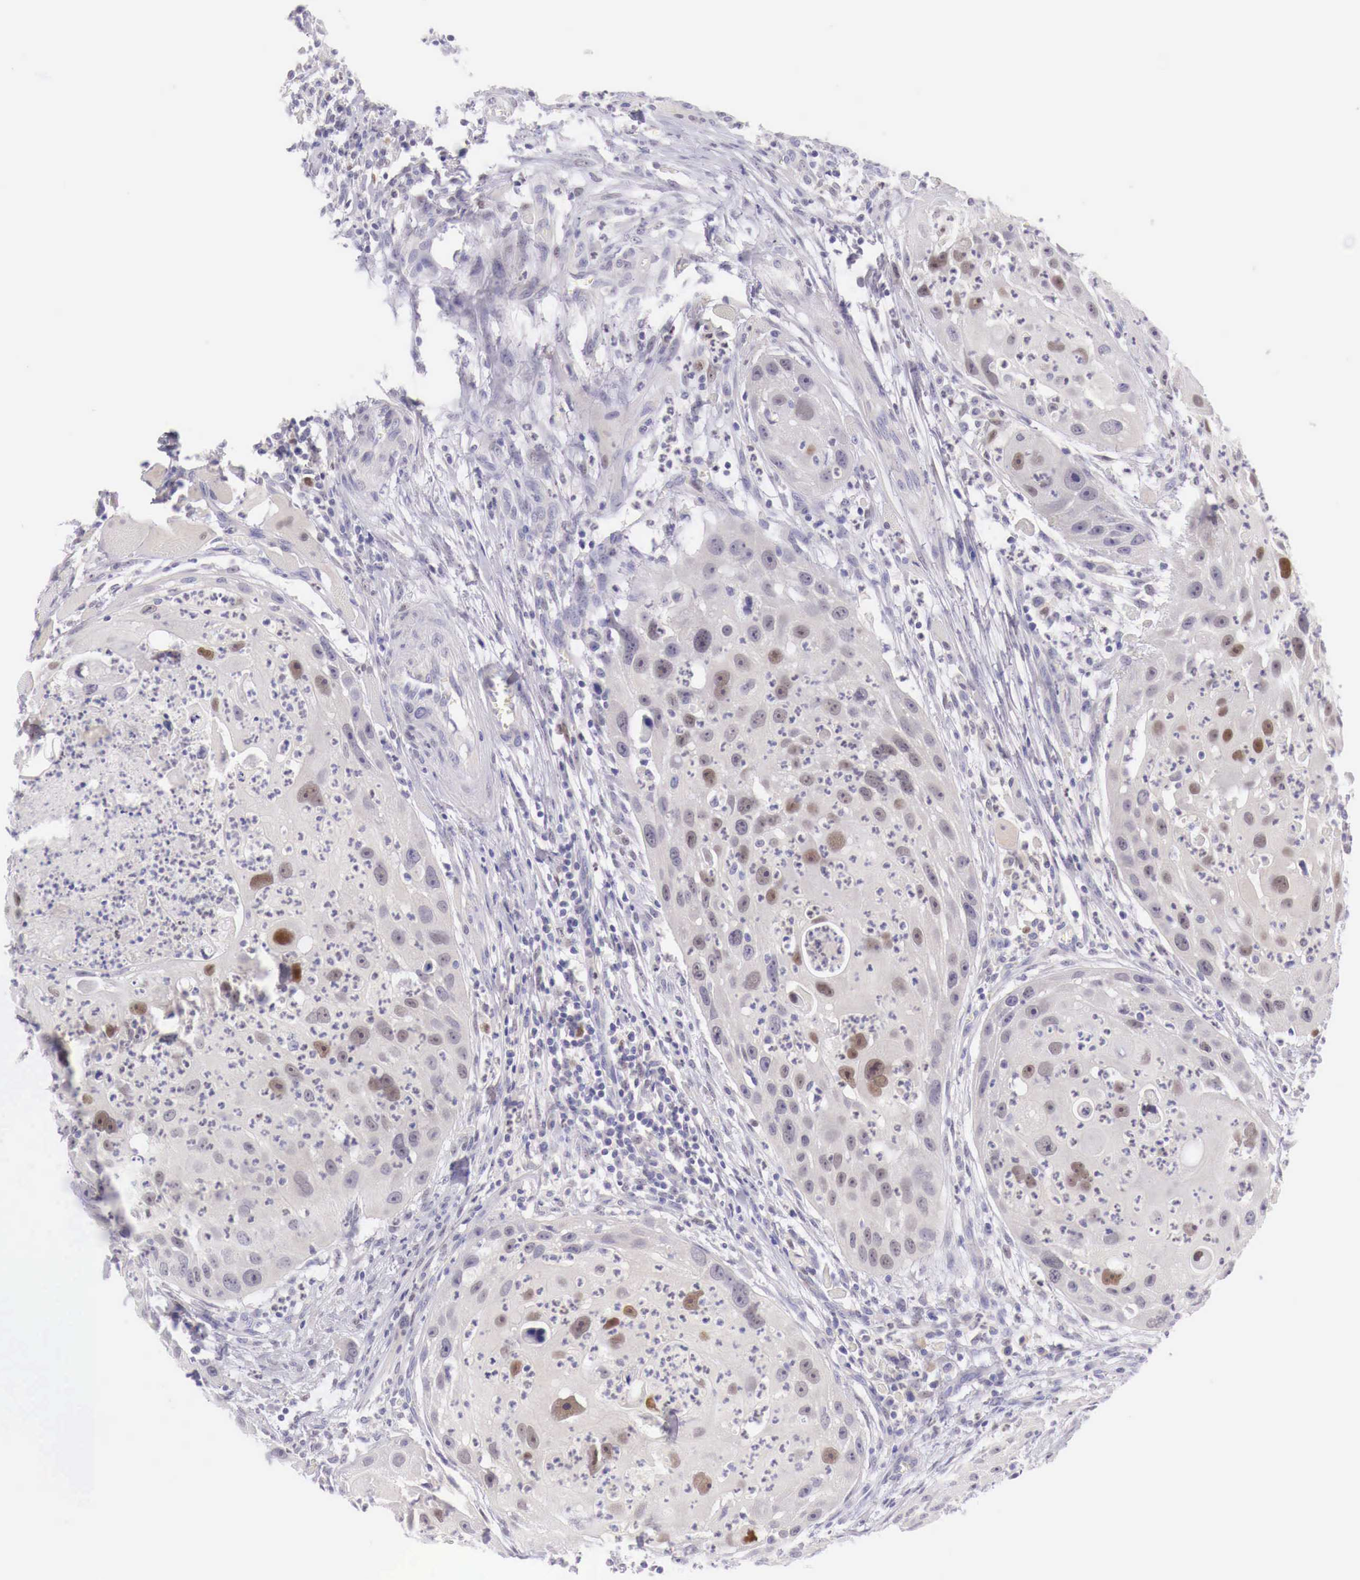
{"staining": {"intensity": "moderate", "quantity": "25%-75%", "location": "nuclear"}, "tissue": "head and neck cancer", "cell_type": "Tumor cells", "image_type": "cancer", "snomed": [{"axis": "morphology", "description": "Squamous cell carcinoma, NOS"}, {"axis": "topography", "description": "Head-Neck"}], "caption": "Immunohistochemistry of human squamous cell carcinoma (head and neck) shows medium levels of moderate nuclear positivity in about 25%-75% of tumor cells.", "gene": "BCL6", "patient": {"sex": "male", "age": 64}}